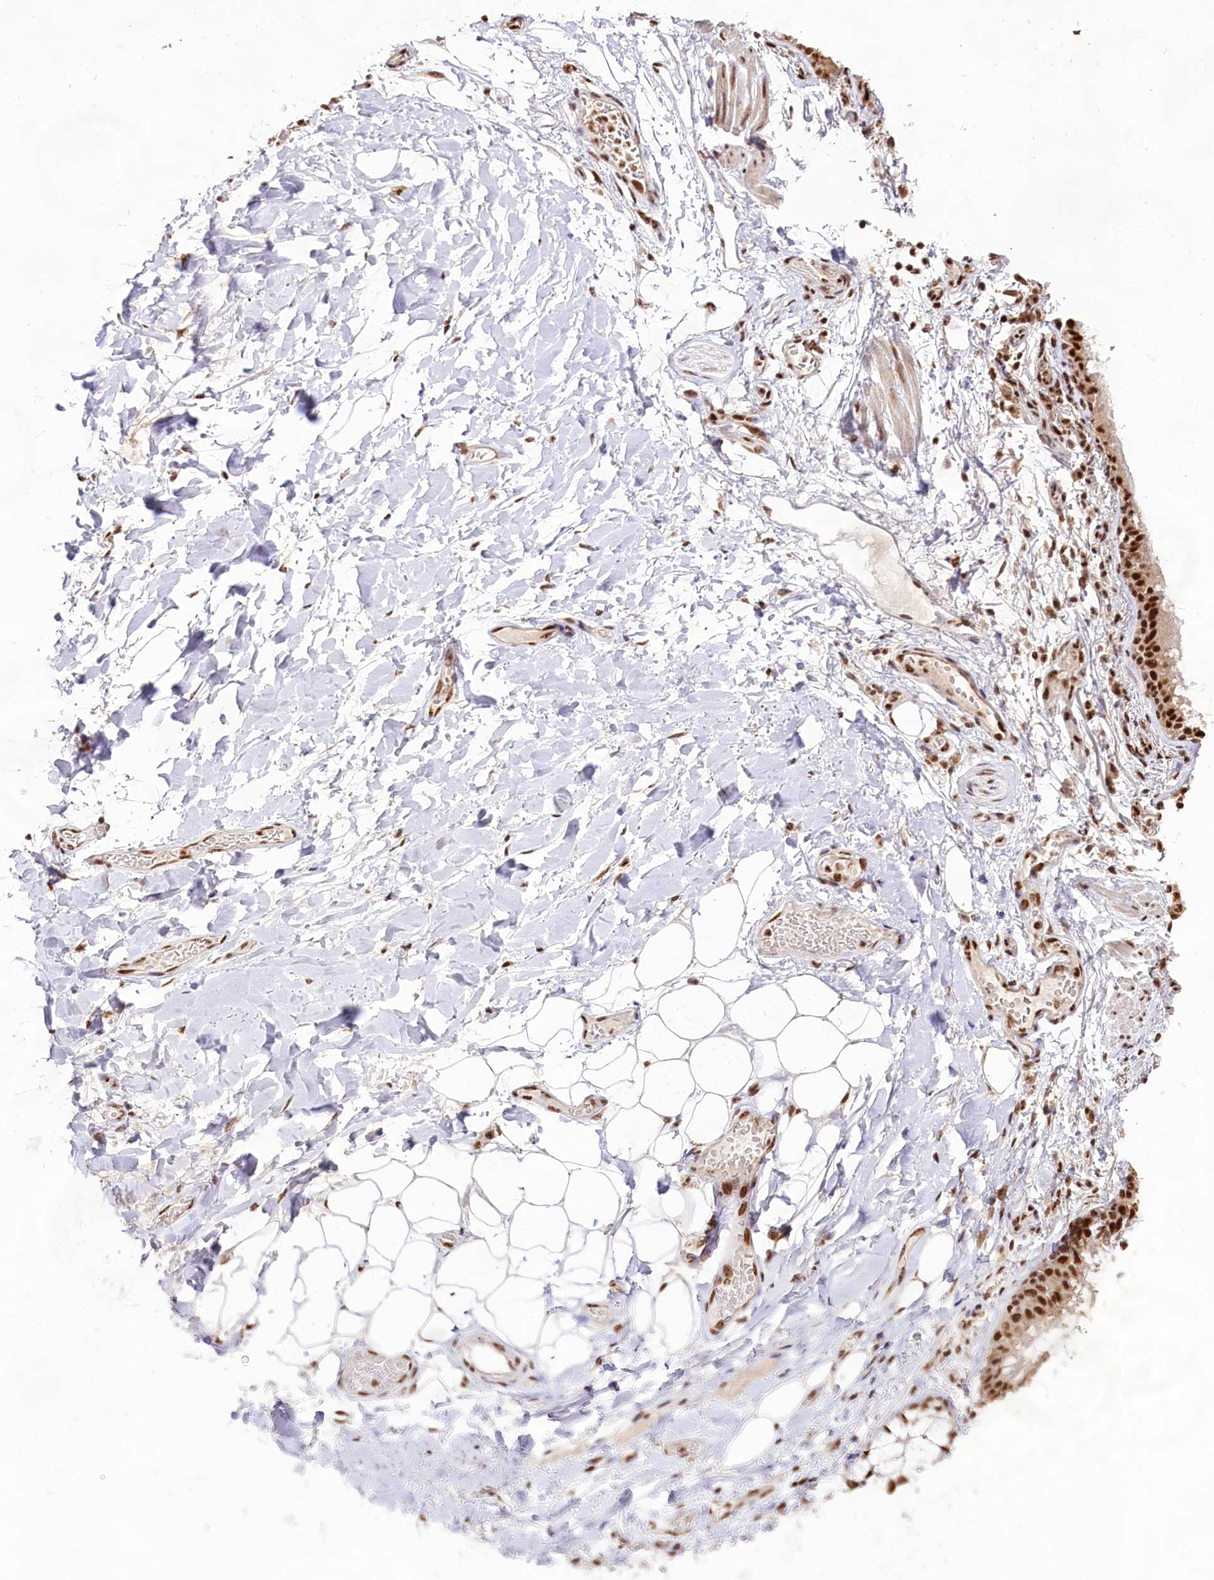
{"staining": {"intensity": "moderate", "quantity": ">75%", "location": "nuclear"}, "tissue": "adipose tissue", "cell_type": "Adipocytes", "image_type": "normal", "snomed": [{"axis": "morphology", "description": "Normal tissue, NOS"}, {"axis": "topography", "description": "Lymph node"}, {"axis": "topography", "description": "Cartilage tissue"}, {"axis": "topography", "description": "Bronchus"}], "caption": "Immunohistochemical staining of unremarkable adipose tissue shows medium levels of moderate nuclear expression in approximately >75% of adipocytes.", "gene": "HIRA", "patient": {"sex": "male", "age": 63}}